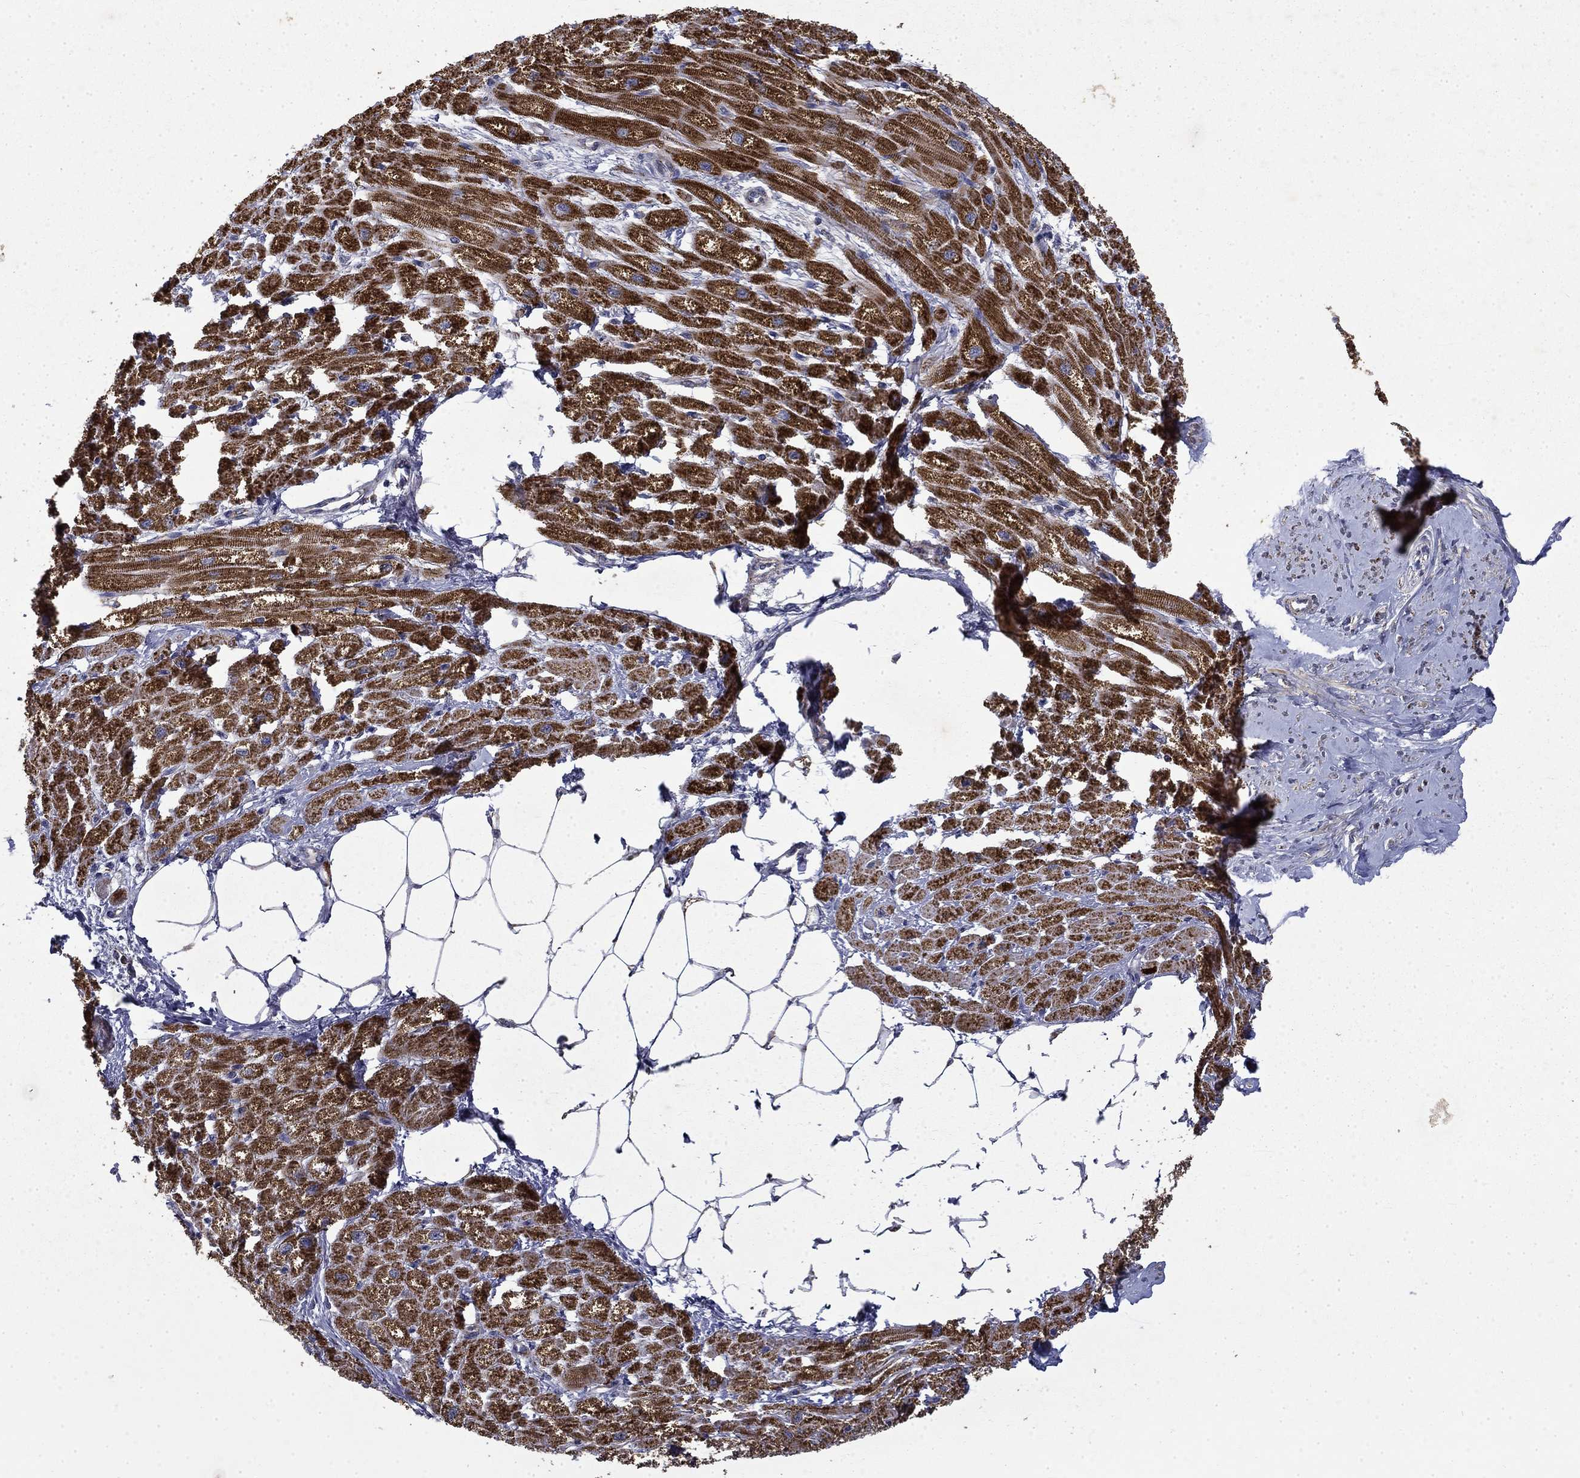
{"staining": {"intensity": "strong", "quantity": ">75%", "location": "cytoplasmic/membranous"}, "tissue": "heart muscle", "cell_type": "Cardiomyocytes", "image_type": "normal", "snomed": [{"axis": "morphology", "description": "Normal tissue, NOS"}, {"axis": "topography", "description": "Heart"}], "caption": "Immunohistochemistry staining of benign heart muscle, which exhibits high levels of strong cytoplasmic/membranous staining in approximately >75% of cardiomyocytes indicating strong cytoplasmic/membranous protein positivity. The staining was performed using DAB (brown) for protein detection and nuclei were counterstained in hematoxylin (blue).", "gene": "PCBP3", "patient": {"sex": "male", "age": 57}}